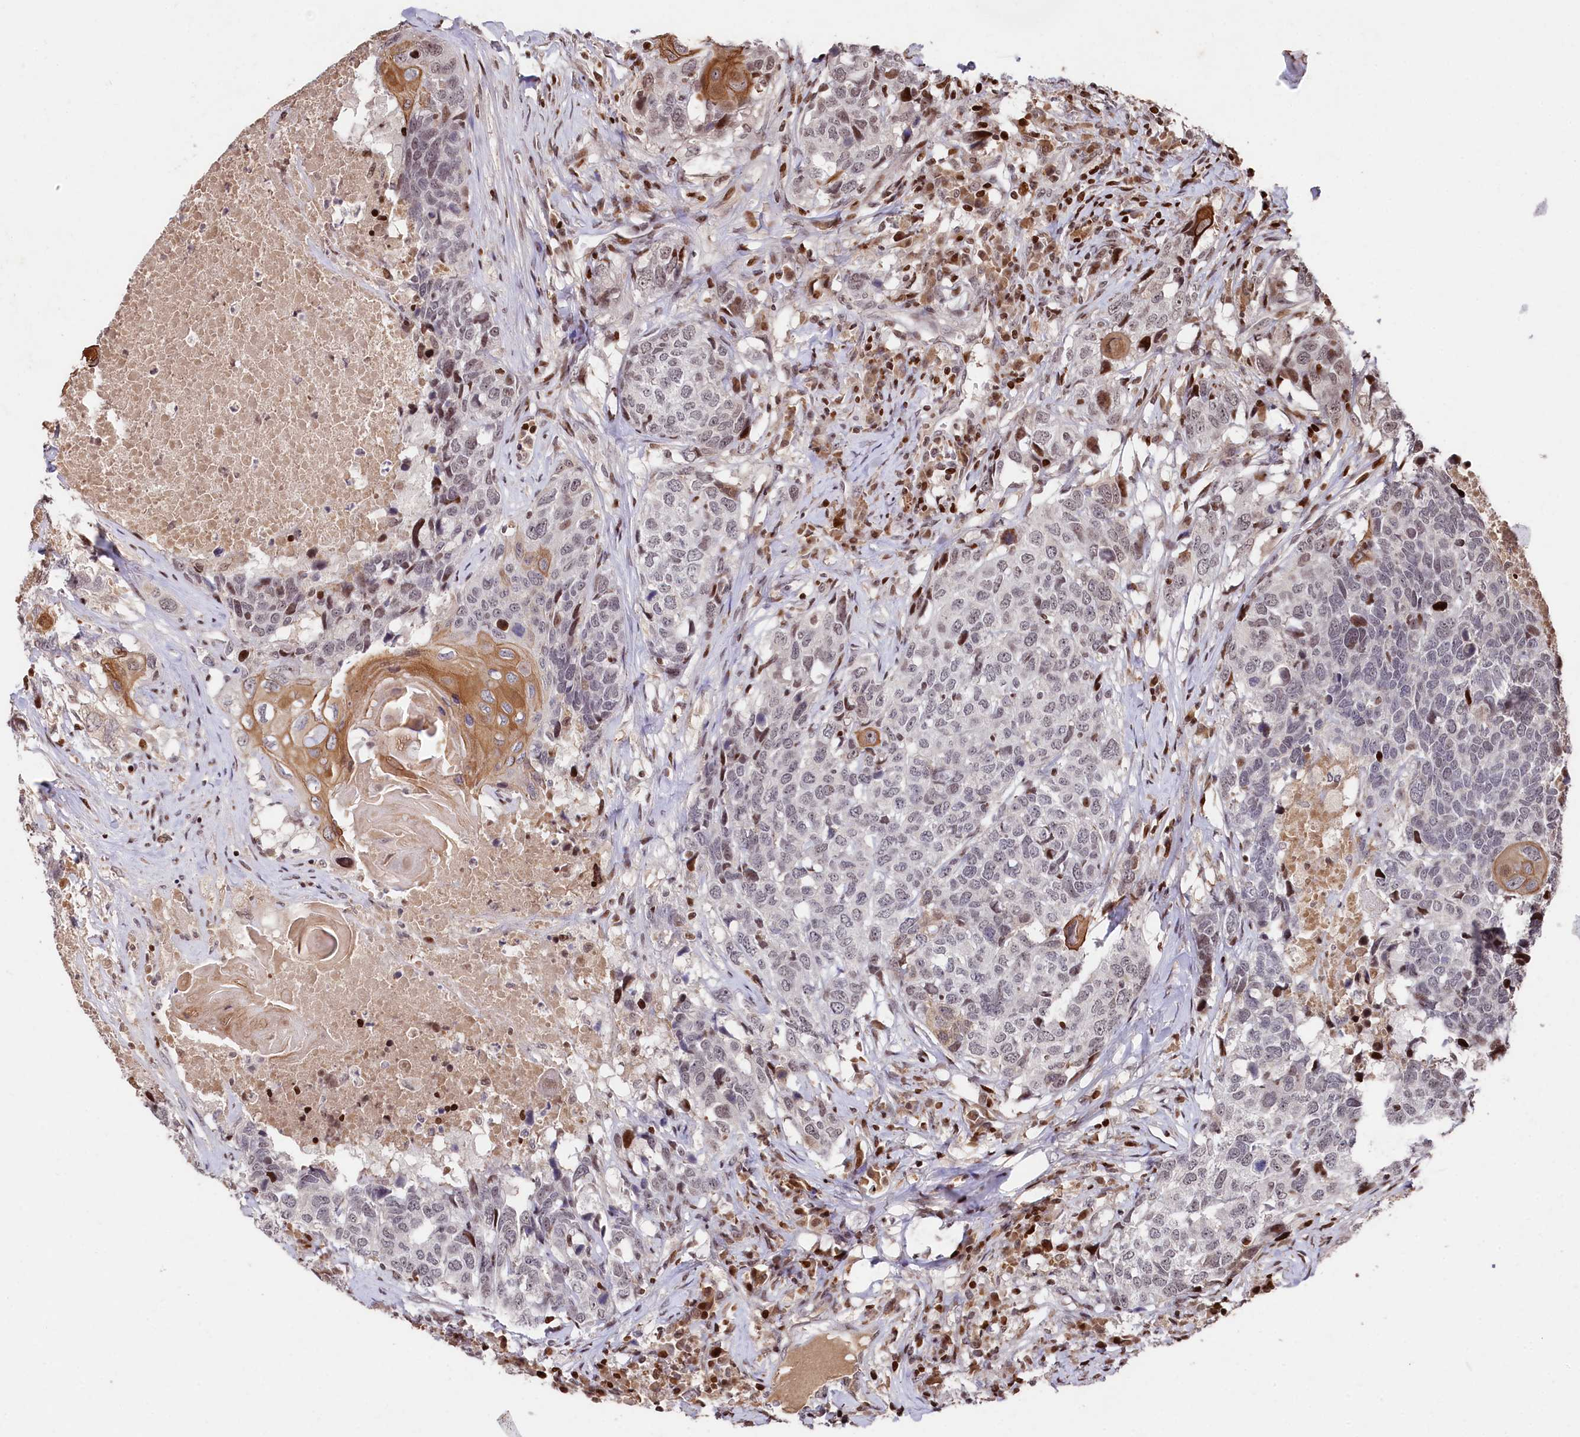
{"staining": {"intensity": "moderate", "quantity": "<25%", "location": "cytoplasmic/membranous"}, "tissue": "head and neck cancer", "cell_type": "Tumor cells", "image_type": "cancer", "snomed": [{"axis": "morphology", "description": "Squamous cell carcinoma, NOS"}, {"axis": "topography", "description": "Head-Neck"}], "caption": "The photomicrograph demonstrates immunohistochemical staining of head and neck squamous cell carcinoma. There is moderate cytoplasmic/membranous staining is appreciated in approximately <25% of tumor cells.", "gene": "MCF2L2", "patient": {"sex": "male", "age": 66}}